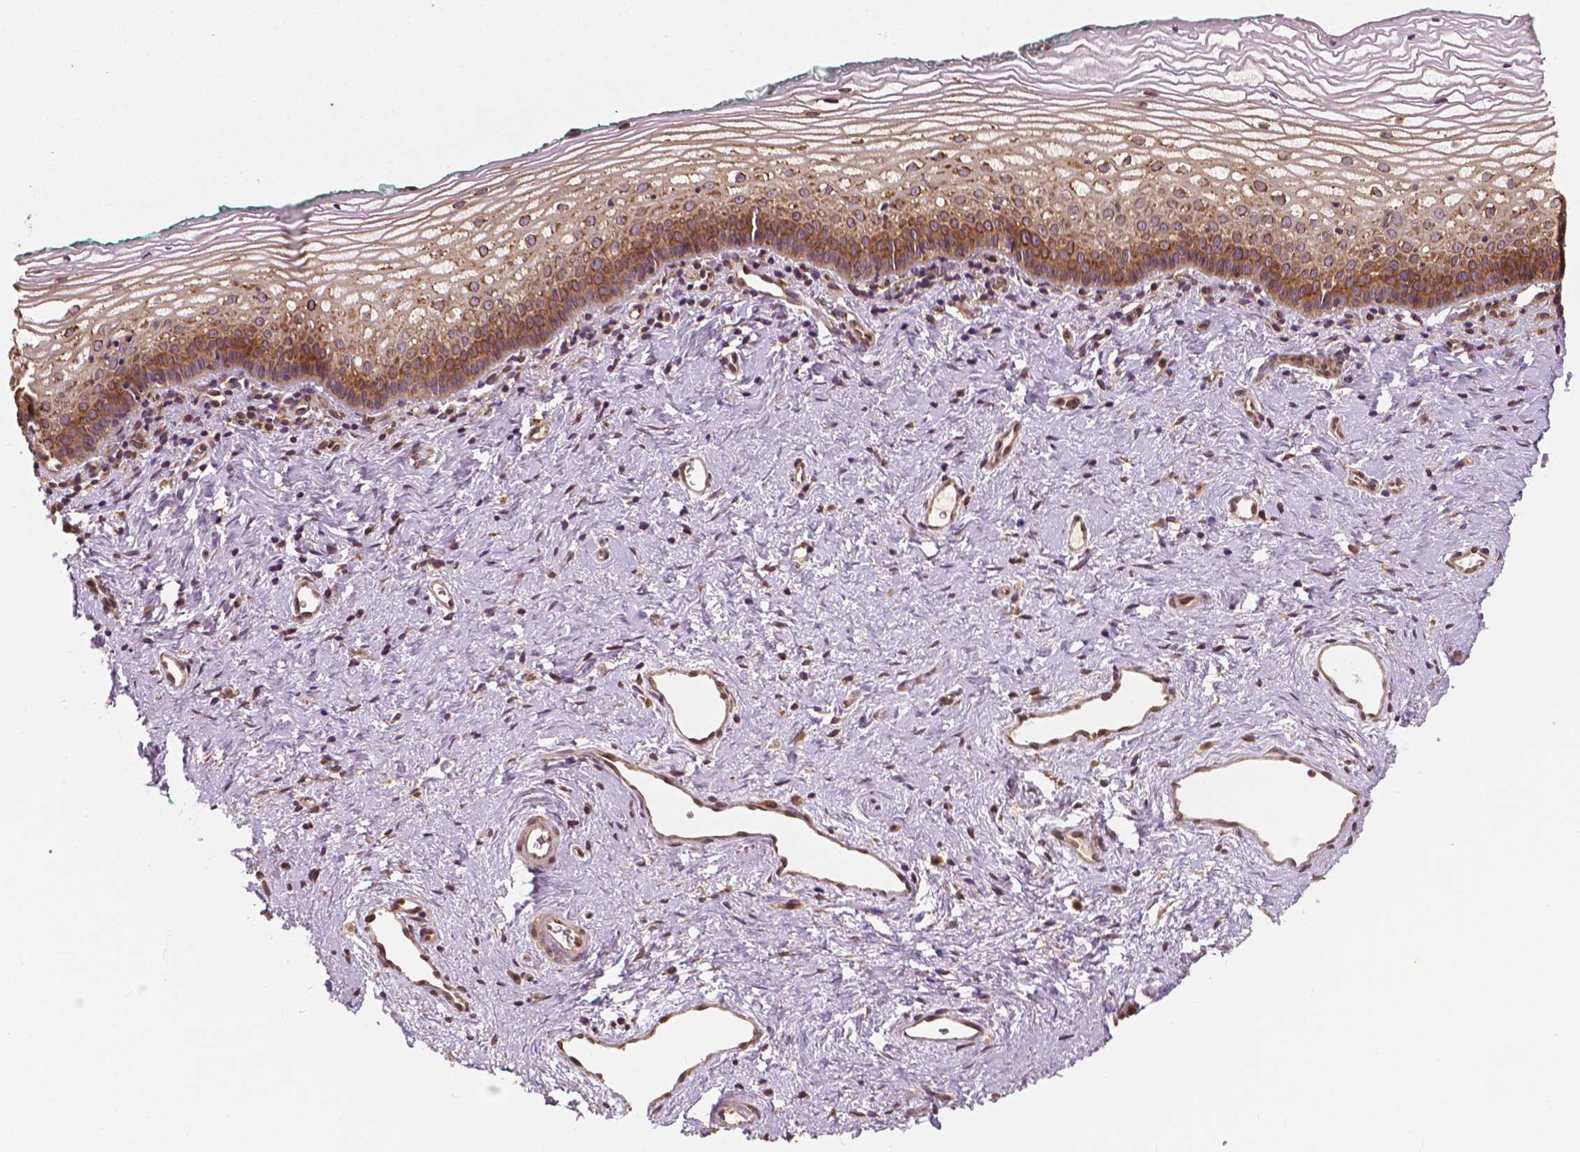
{"staining": {"intensity": "moderate", "quantity": ">75%", "location": "cytoplasmic/membranous"}, "tissue": "vagina", "cell_type": "Squamous epithelial cells", "image_type": "normal", "snomed": [{"axis": "morphology", "description": "Normal tissue, NOS"}, {"axis": "topography", "description": "Vagina"}], "caption": "Protein analysis of normal vagina shows moderate cytoplasmic/membranous positivity in approximately >75% of squamous epithelial cells. (Brightfield microscopy of DAB IHC at high magnification).", "gene": "G3BP1", "patient": {"sex": "female", "age": 44}}